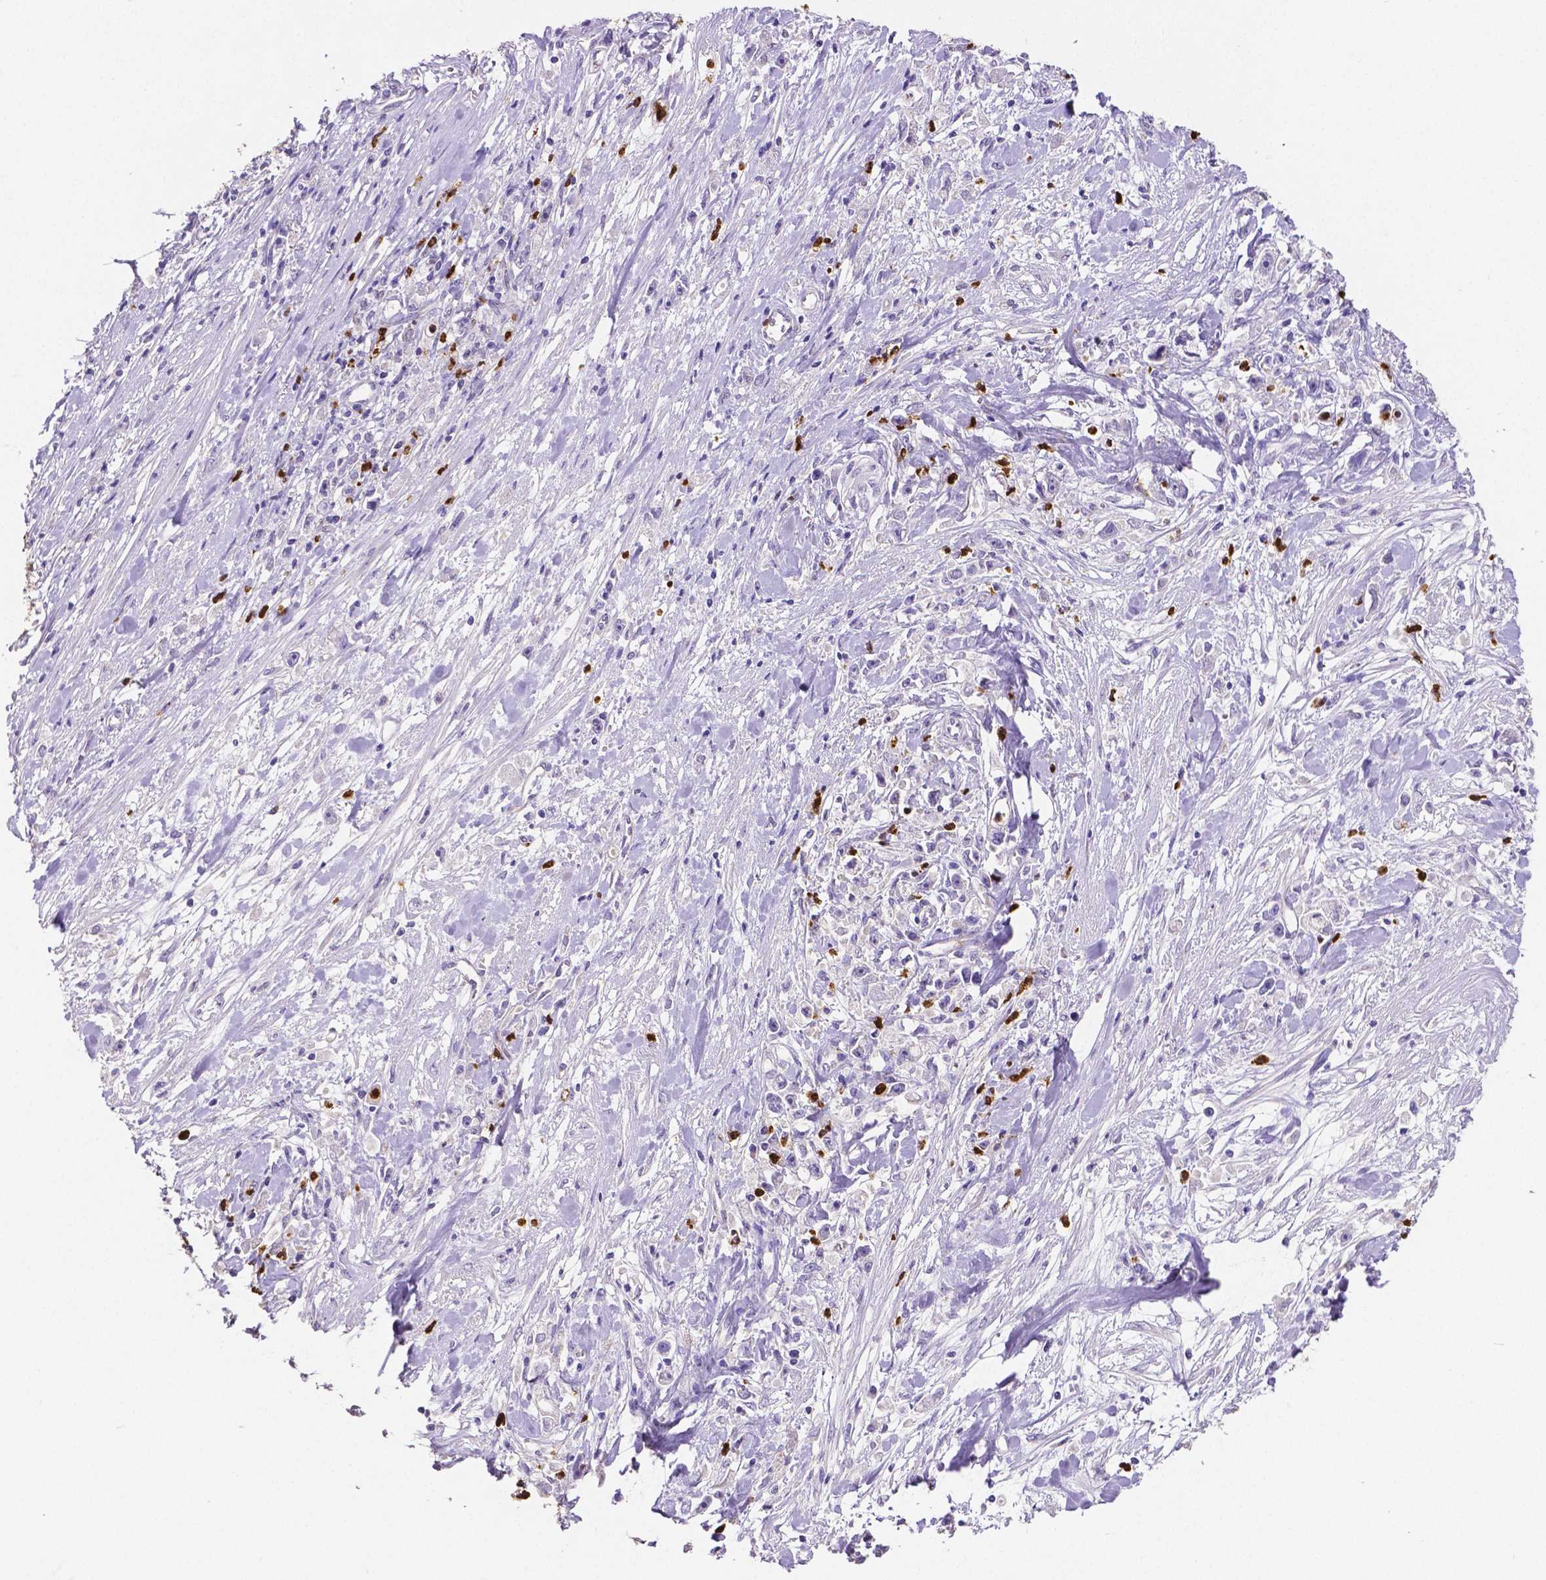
{"staining": {"intensity": "negative", "quantity": "none", "location": "none"}, "tissue": "stomach cancer", "cell_type": "Tumor cells", "image_type": "cancer", "snomed": [{"axis": "morphology", "description": "Adenocarcinoma, NOS"}, {"axis": "topography", "description": "Stomach"}], "caption": "Immunohistochemistry image of human adenocarcinoma (stomach) stained for a protein (brown), which demonstrates no staining in tumor cells. Nuclei are stained in blue.", "gene": "MMP9", "patient": {"sex": "female", "age": 59}}